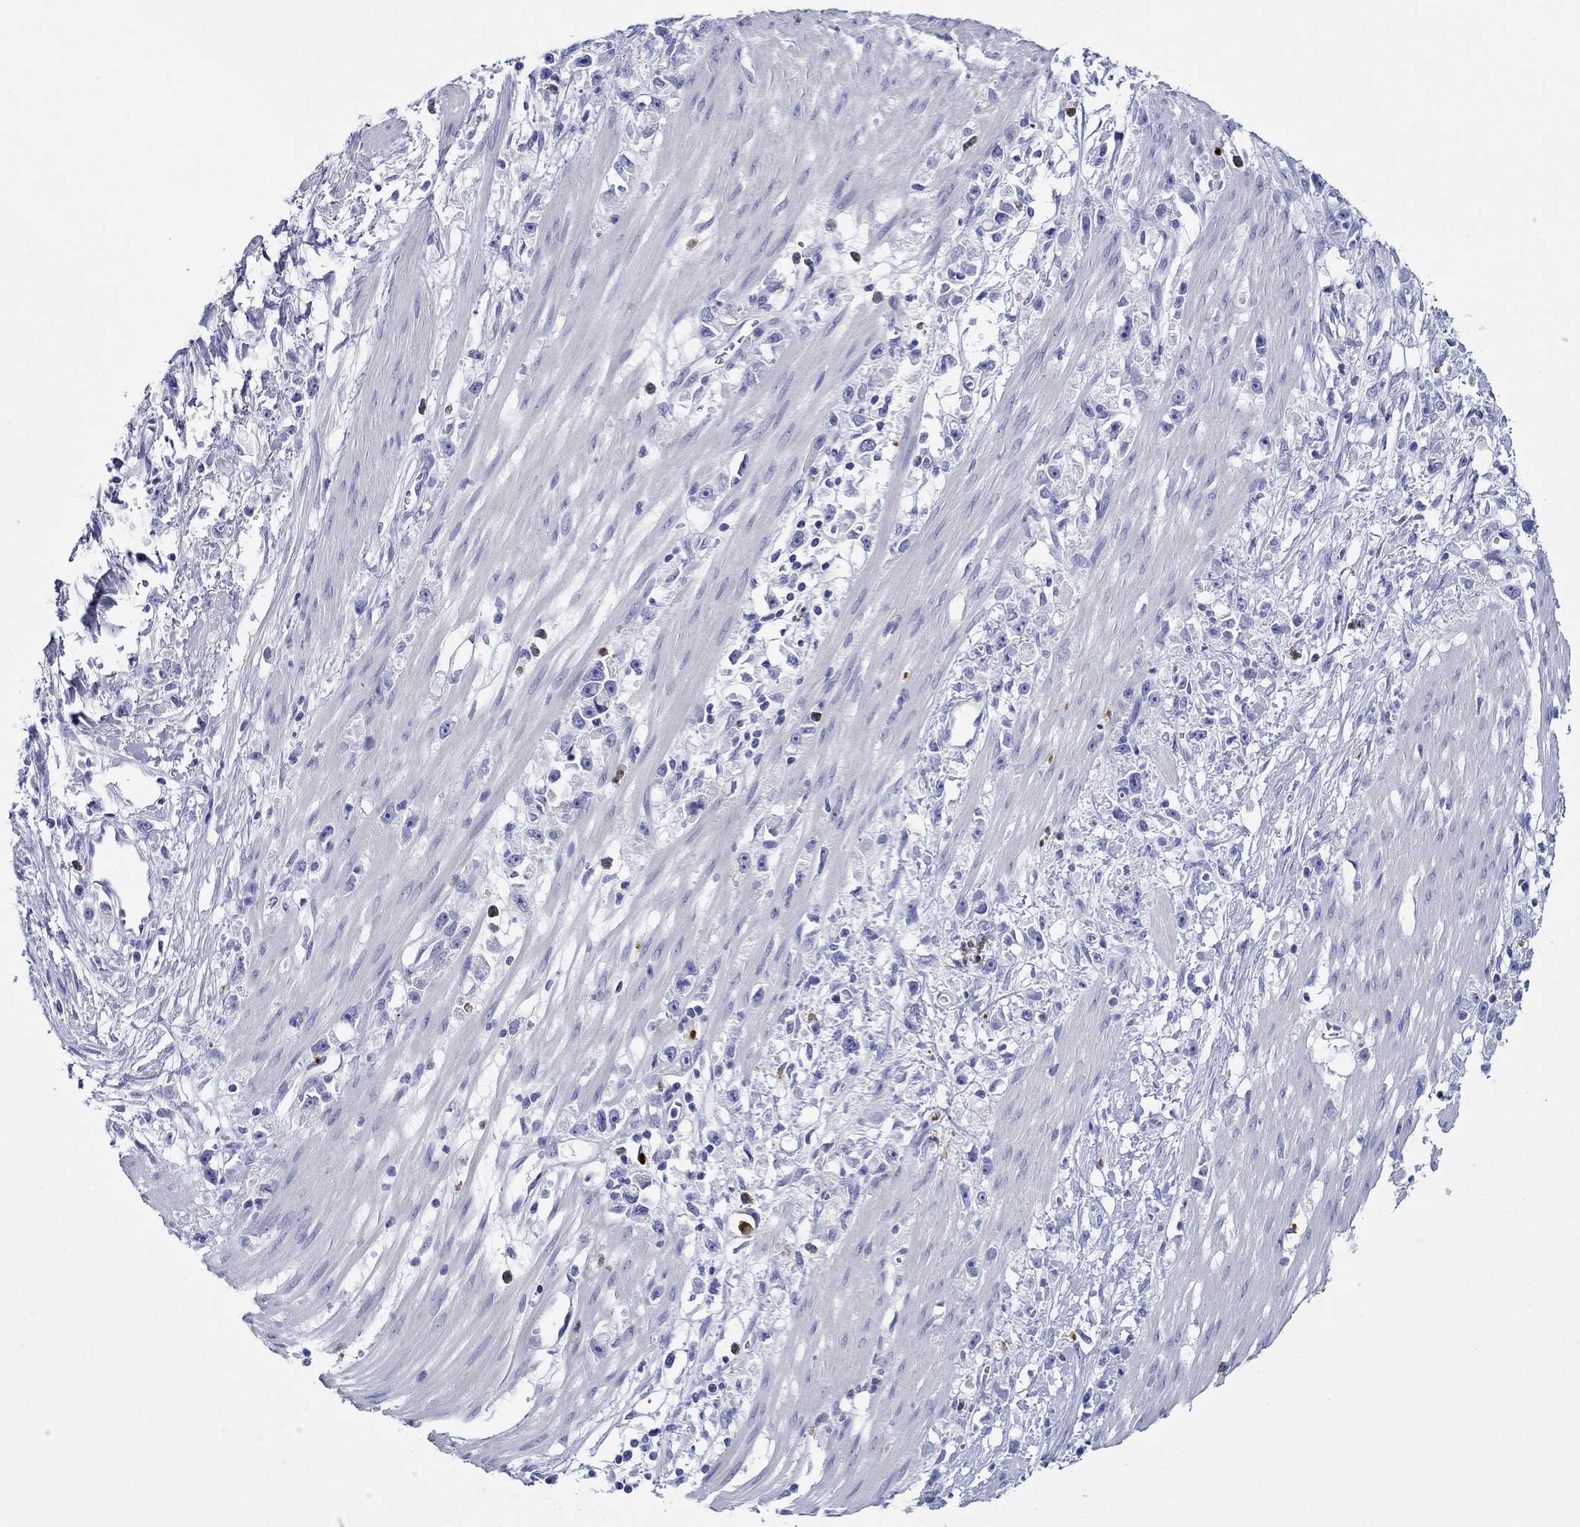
{"staining": {"intensity": "negative", "quantity": "none", "location": "none"}, "tissue": "stomach cancer", "cell_type": "Tumor cells", "image_type": "cancer", "snomed": [{"axis": "morphology", "description": "Adenocarcinoma, NOS"}, {"axis": "topography", "description": "Stomach"}], "caption": "Histopathology image shows no significant protein positivity in tumor cells of adenocarcinoma (stomach).", "gene": "EPX", "patient": {"sex": "female", "age": 59}}